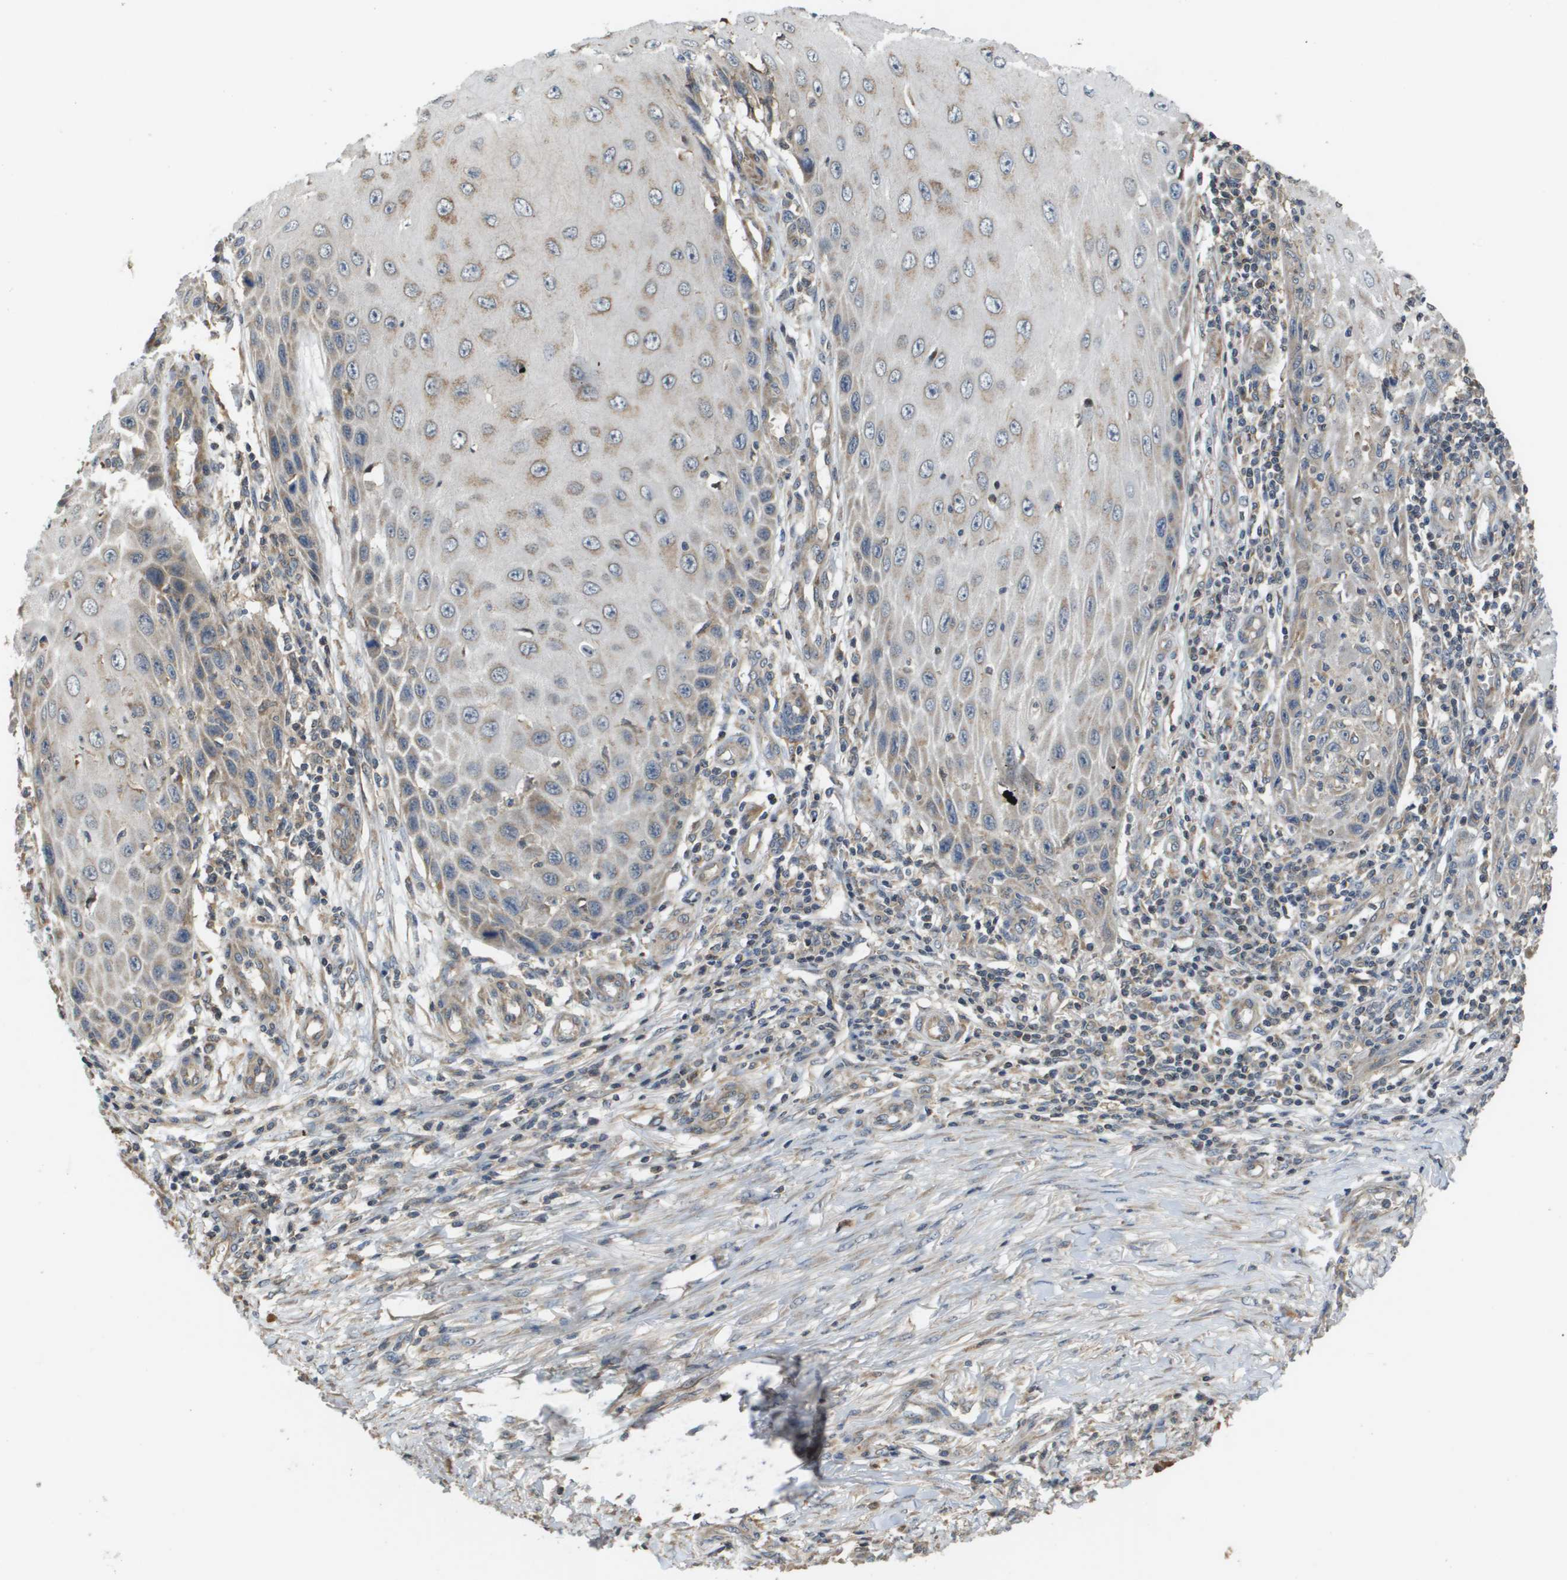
{"staining": {"intensity": "negative", "quantity": "none", "location": "none"}, "tissue": "skin cancer", "cell_type": "Tumor cells", "image_type": "cancer", "snomed": [{"axis": "morphology", "description": "Squamous cell carcinoma, NOS"}, {"axis": "topography", "description": "Skin"}], "caption": "Immunohistochemical staining of skin cancer (squamous cell carcinoma) displays no significant positivity in tumor cells. The staining is performed using DAB (3,3'-diaminobenzidine) brown chromogen with nuclei counter-stained in using hematoxylin.", "gene": "RBM38", "patient": {"sex": "female", "age": 73}}